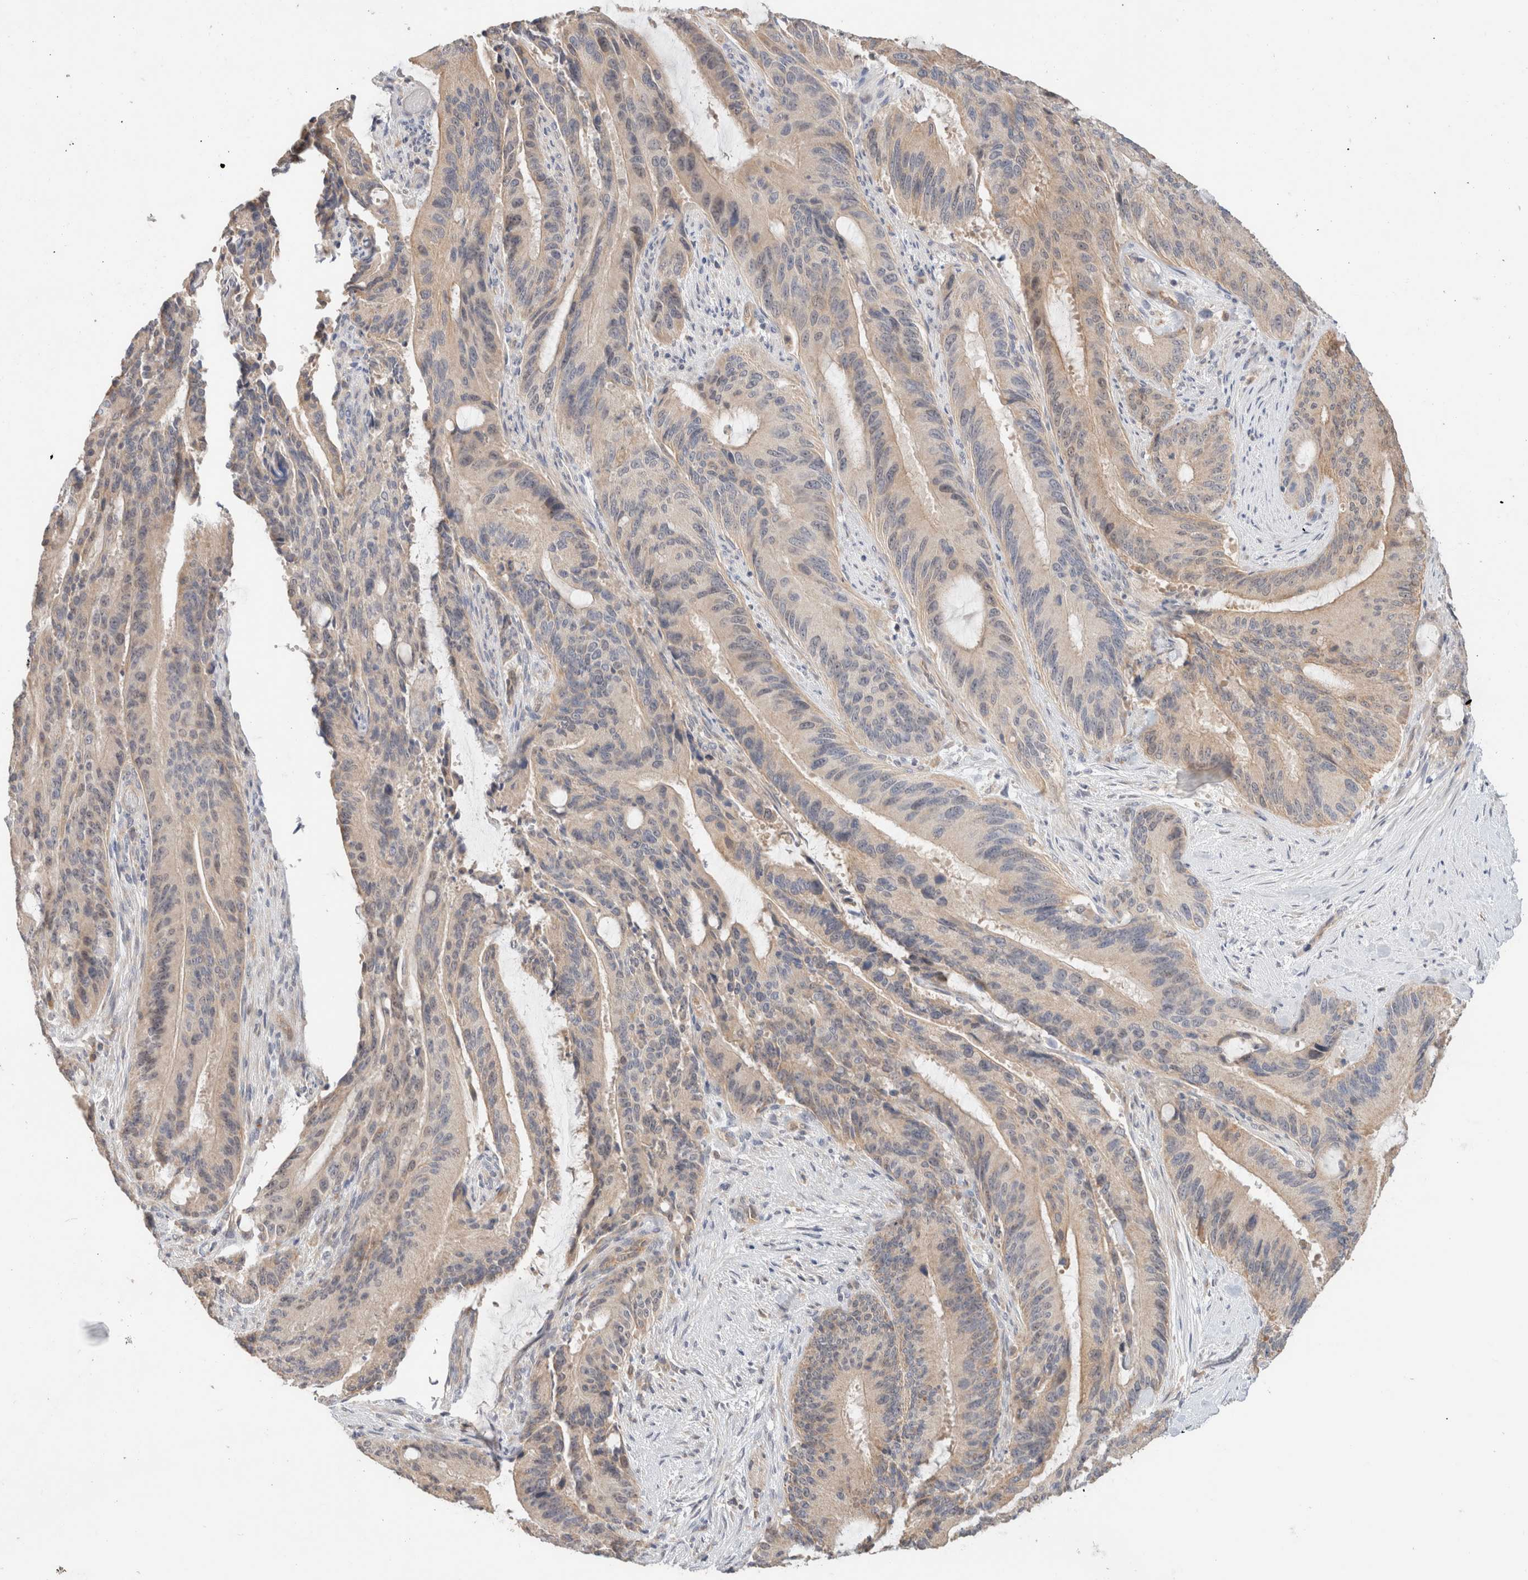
{"staining": {"intensity": "weak", "quantity": "<25%", "location": "cytoplasmic/membranous"}, "tissue": "liver cancer", "cell_type": "Tumor cells", "image_type": "cancer", "snomed": [{"axis": "morphology", "description": "Normal tissue, NOS"}, {"axis": "morphology", "description": "Cholangiocarcinoma"}, {"axis": "topography", "description": "Liver"}, {"axis": "topography", "description": "Peripheral nerve tissue"}], "caption": "This is an immunohistochemistry (IHC) photomicrograph of human liver cancer (cholangiocarcinoma). There is no expression in tumor cells.", "gene": "CA13", "patient": {"sex": "female", "age": 73}}